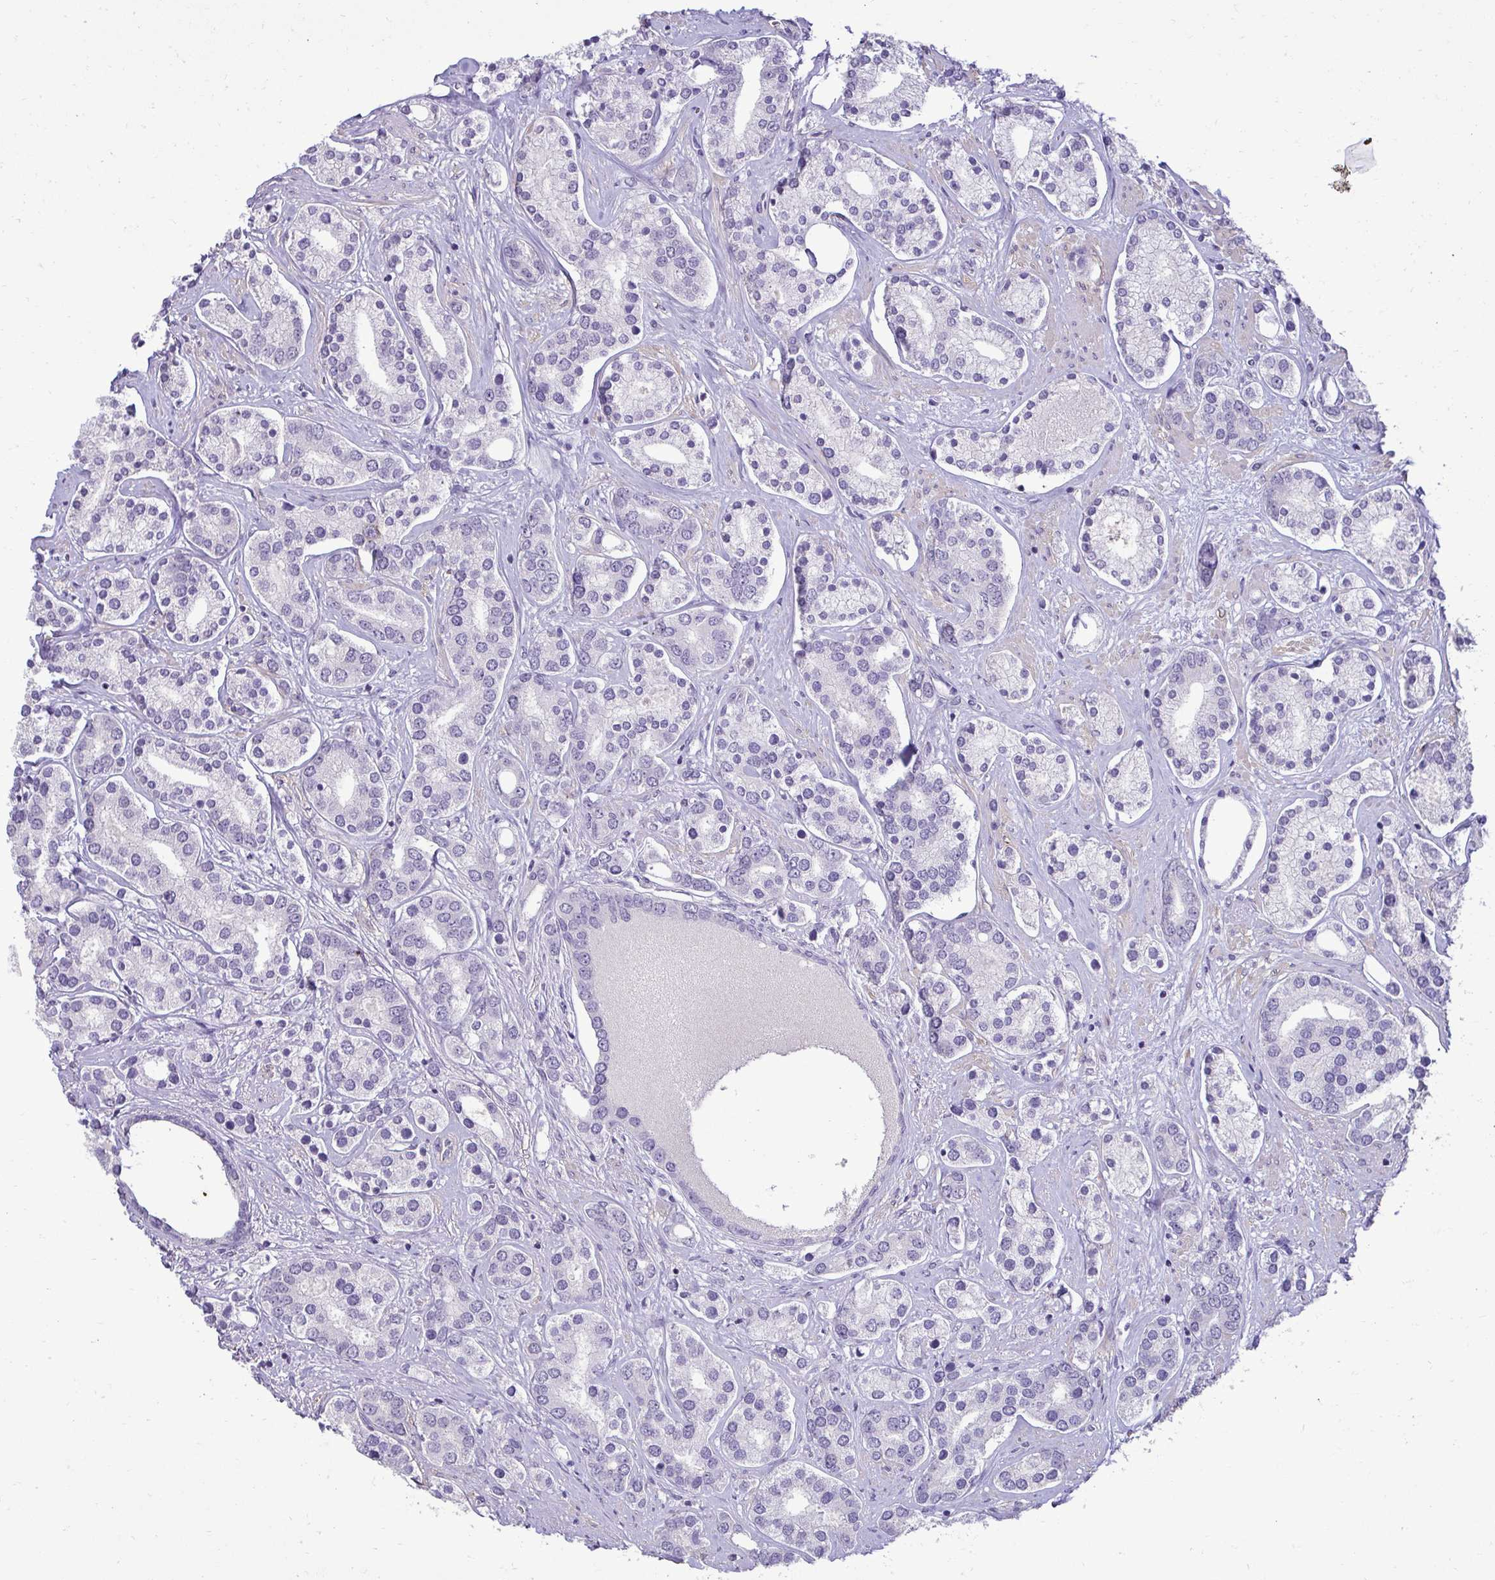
{"staining": {"intensity": "negative", "quantity": "none", "location": "none"}, "tissue": "prostate cancer", "cell_type": "Tumor cells", "image_type": "cancer", "snomed": [{"axis": "morphology", "description": "Adenocarcinoma, High grade"}, {"axis": "topography", "description": "Prostate"}], "caption": "Image shows no protein positivity in tumor cells of adenocarcinoma (high-grade) (prostate) tissue. (DAB immunohistochemistry visualized using brightfield microscopy, high magnification).", "gene": "SLC30A3", "patient": {"sex": "male", "age": 58}}